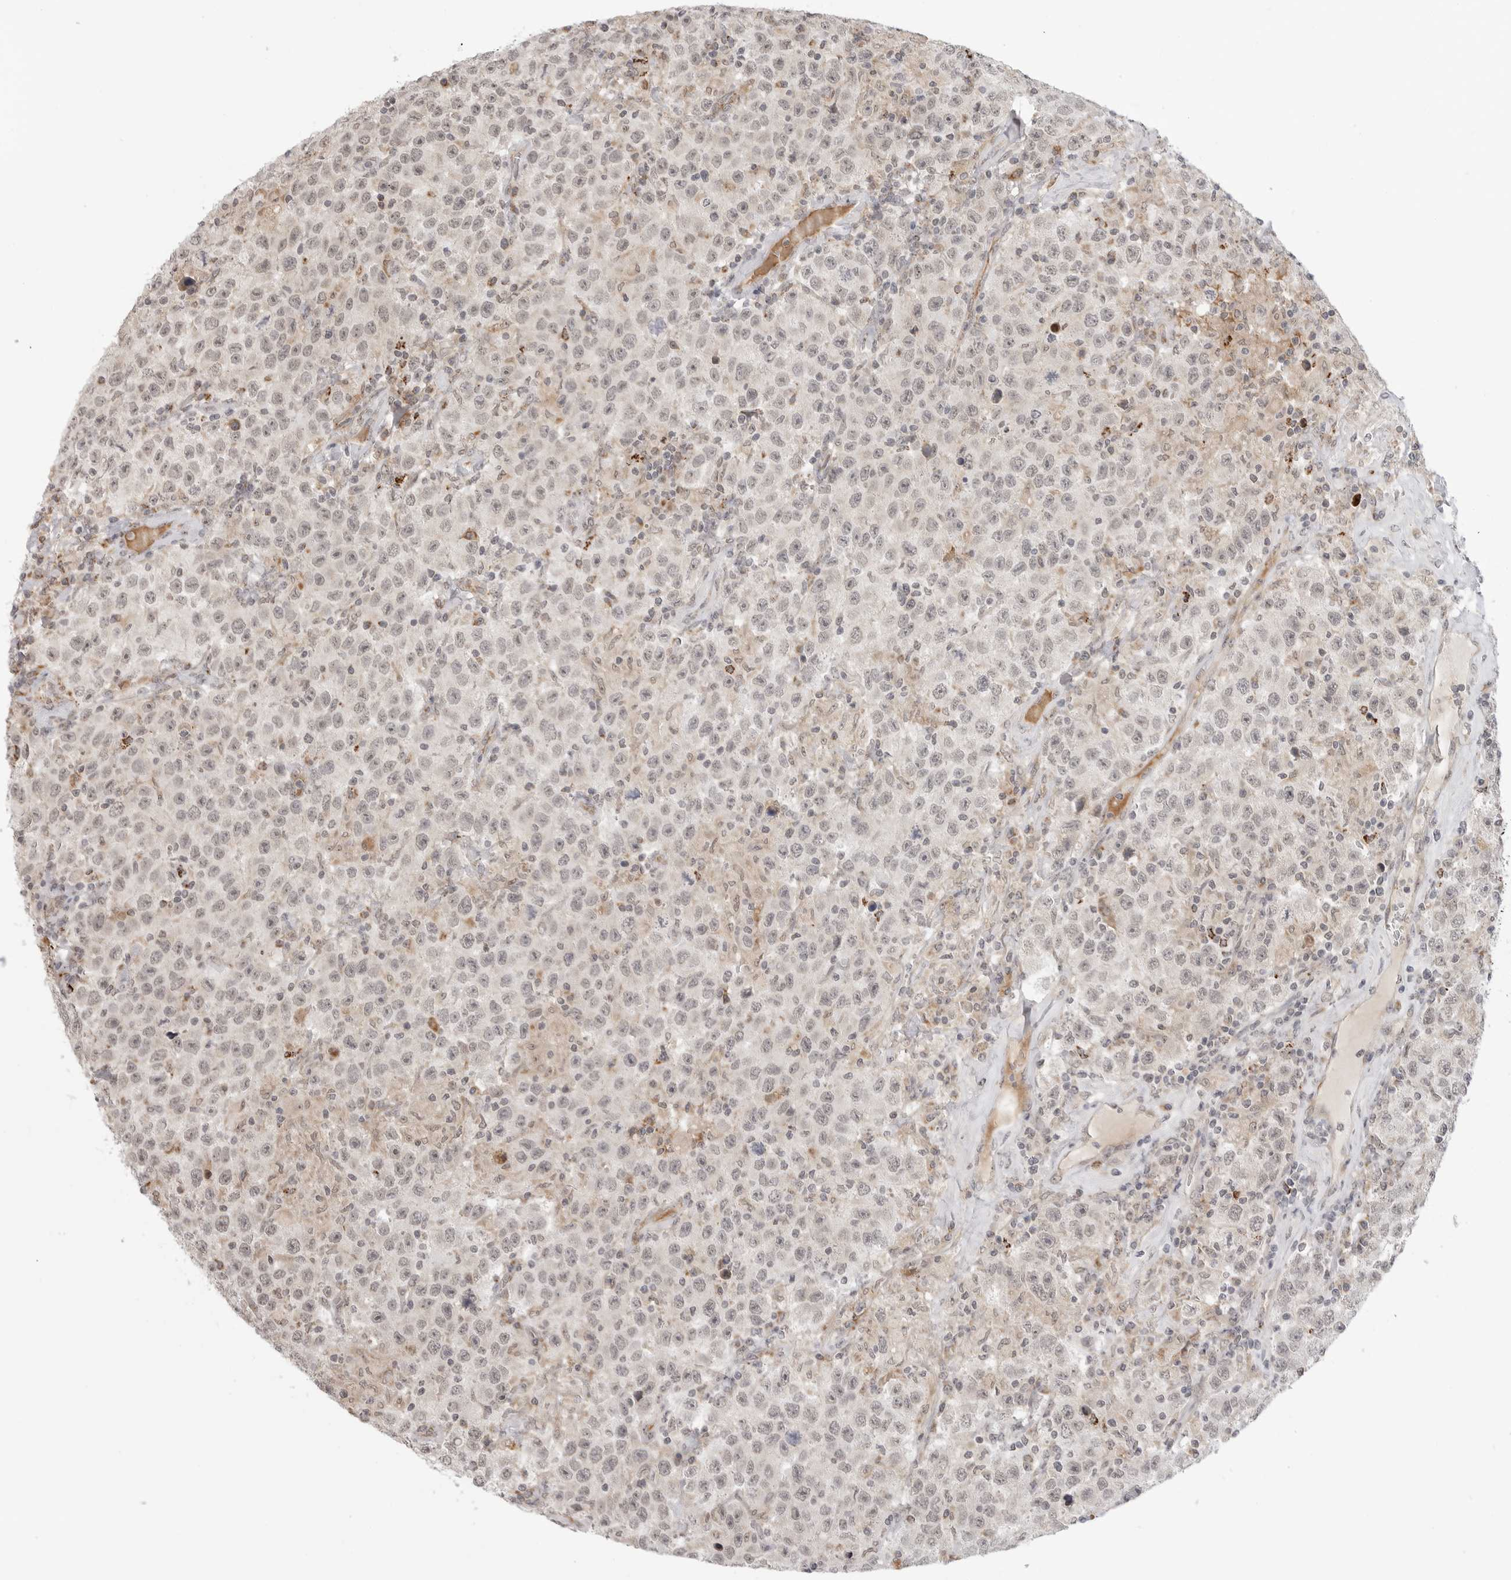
{"staining": {"intensity": "weak", "quantity": "25%-75%", "location": "nuclear"}, "tissue": "testis cancer", "cell_type": "Tumor cells", "image_type": "cancer", "snomed": [{"axis": "morphology", "description": "Seminoma, NOS"}, {"axis": "topography", "description": "Testis"}], "caption": "Testis seminoma stained for a protein (brown) shows weak nuclear positive expression in about 25%-75% of tumor cells.", "gene": "KALRN", "patient": {"sex": "male", "age": 41}}